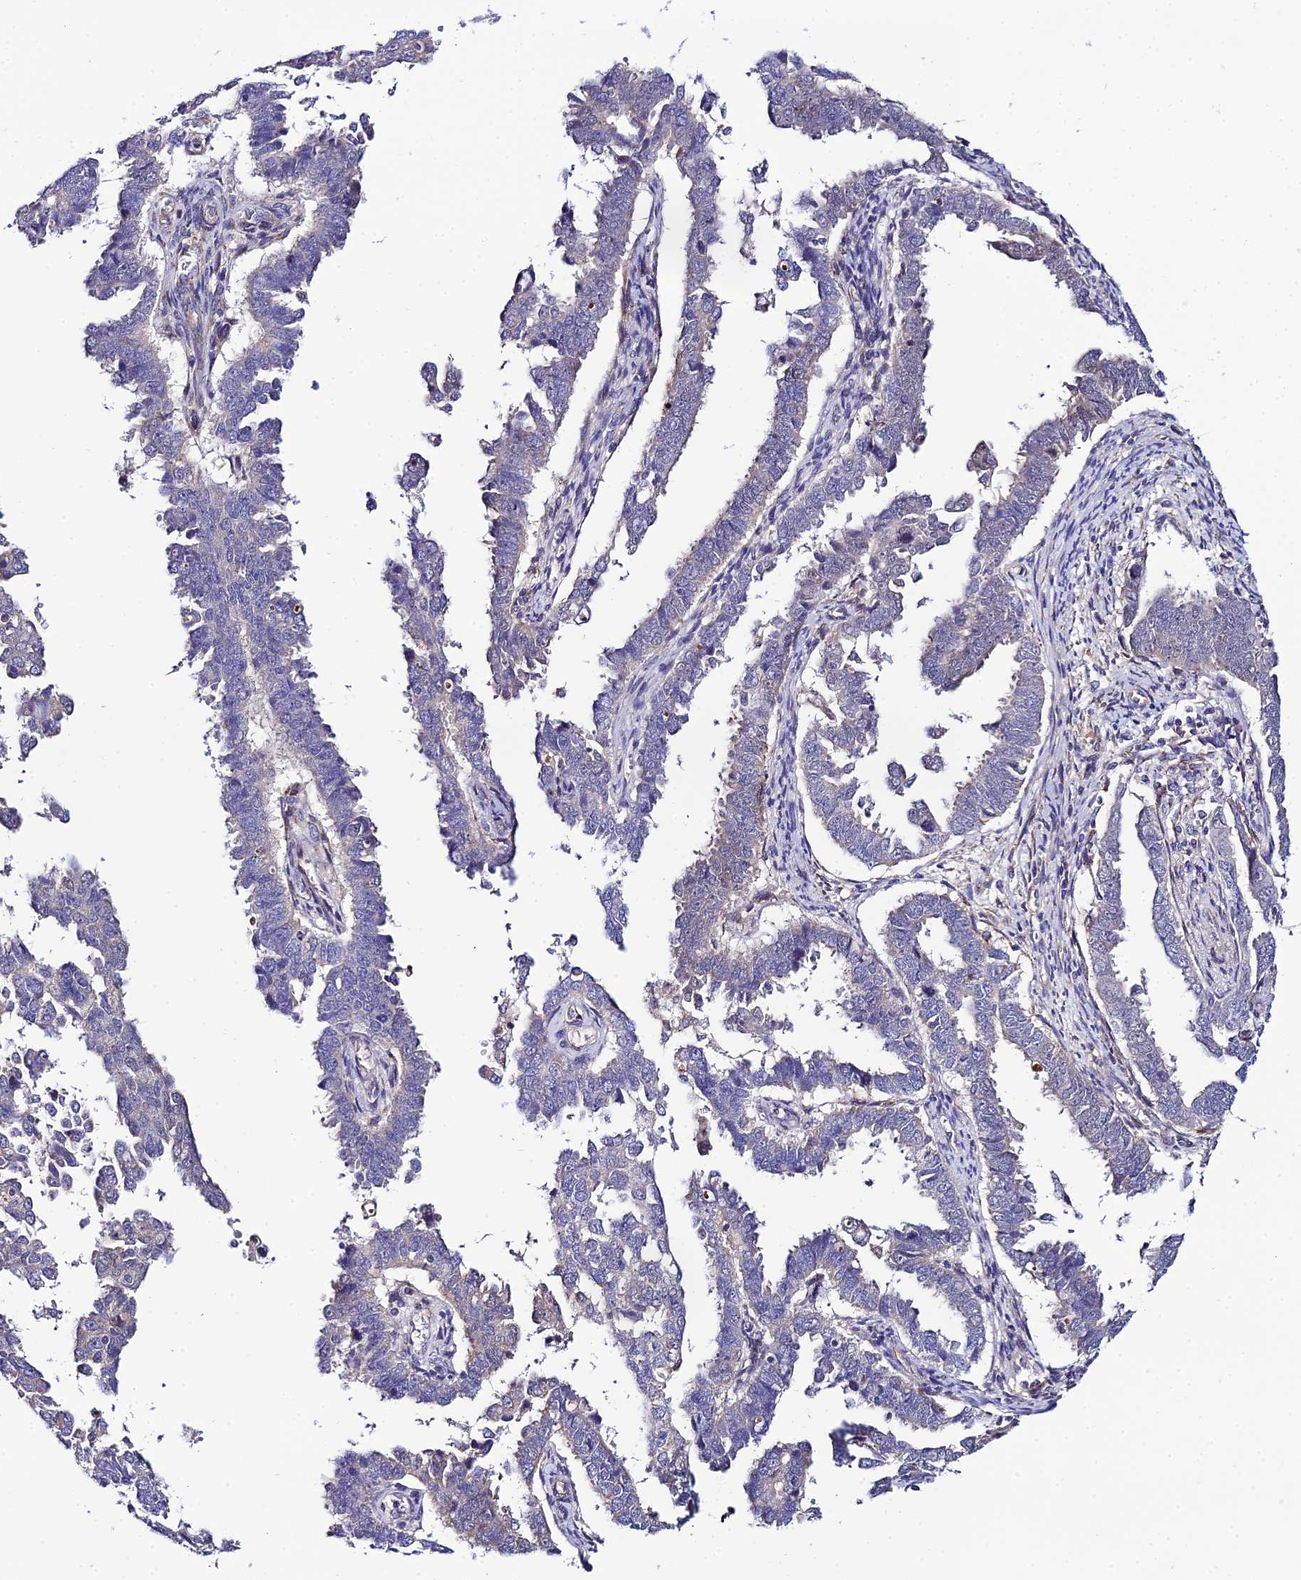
{"staining": {"intensity": "weak", "quantity": "<25%", "location": "cytoplasmic/membranous"}, "tissue": "endometrial cancer", "cell_type": "Tumor cells", "image_type": "cancer", "snomed": [{"axis": "morphology", "description": "Adenocarcinoma, NOS"}, {"axis": "topography", "description": "Endometrium"}], "caption": "Immunohistochemical staining of human adenocarcinoma (endometrial) displays no significant positivity in tumor cells.", "gene": "ACOT2", "patient": {"sex": "female", "age": 75}}